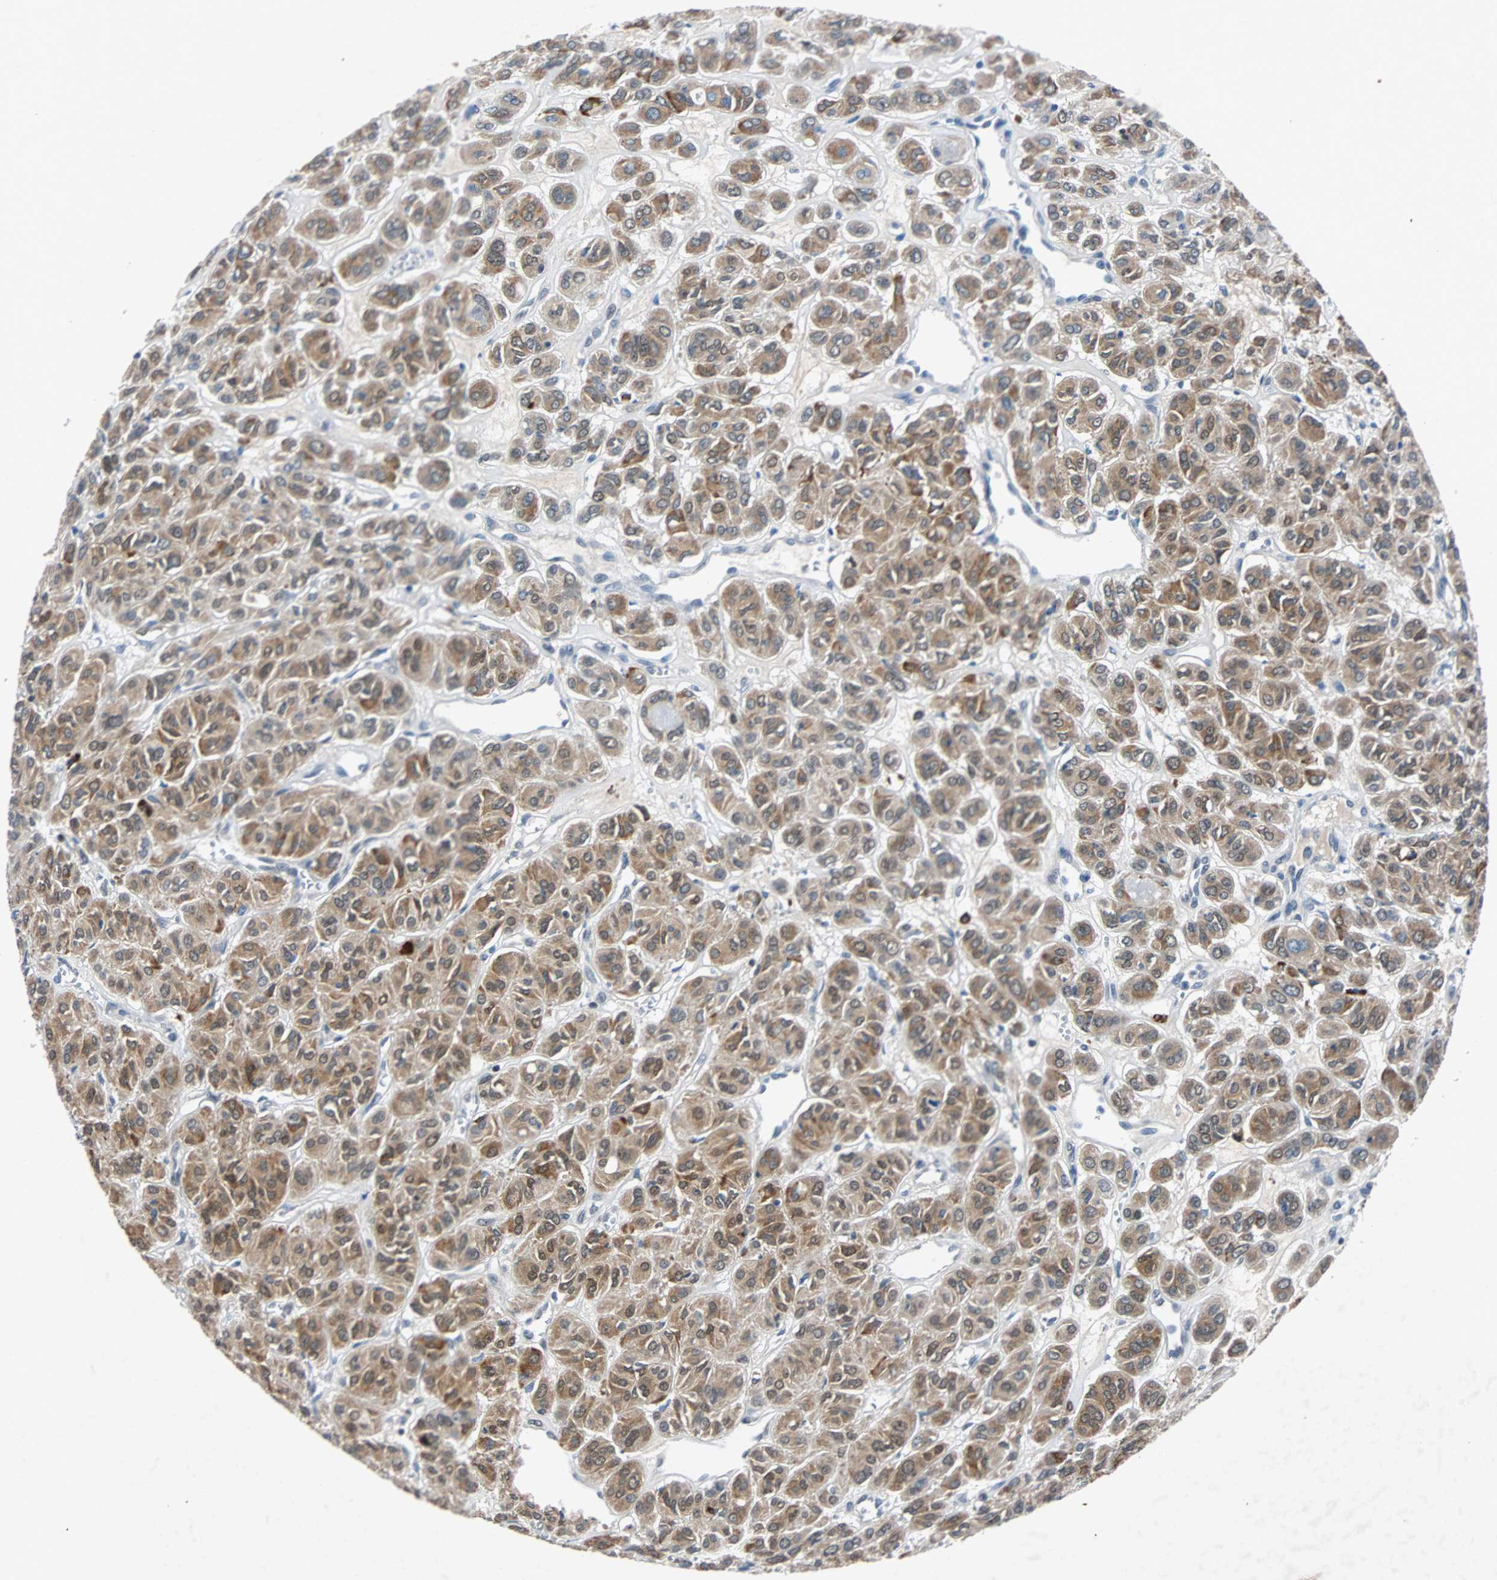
{"staining": {"intensity": "moderate", "quantity": ">75%", "location": "cytoplasmic/membranous"}, "tissue": "thyroid cancer", "cell_type": "Tumor cells", "image_type": "cancer", "snomed": [{"axis": "morphology", "description": "Follicular adenoma carcinoma, NOS"}, {"axis": "topography", "description": "Thyroid gland"}], "caption": "An immunohistochemistry micrograph of tumor tissue is shown. Protein staining in brown shows moderate cytoplasmic/membranous positivity in thyroid follicular adenoma carcinoma within tumor cells.", "gene": "USP28", "patient": {"sex": "female", "age": 71}}